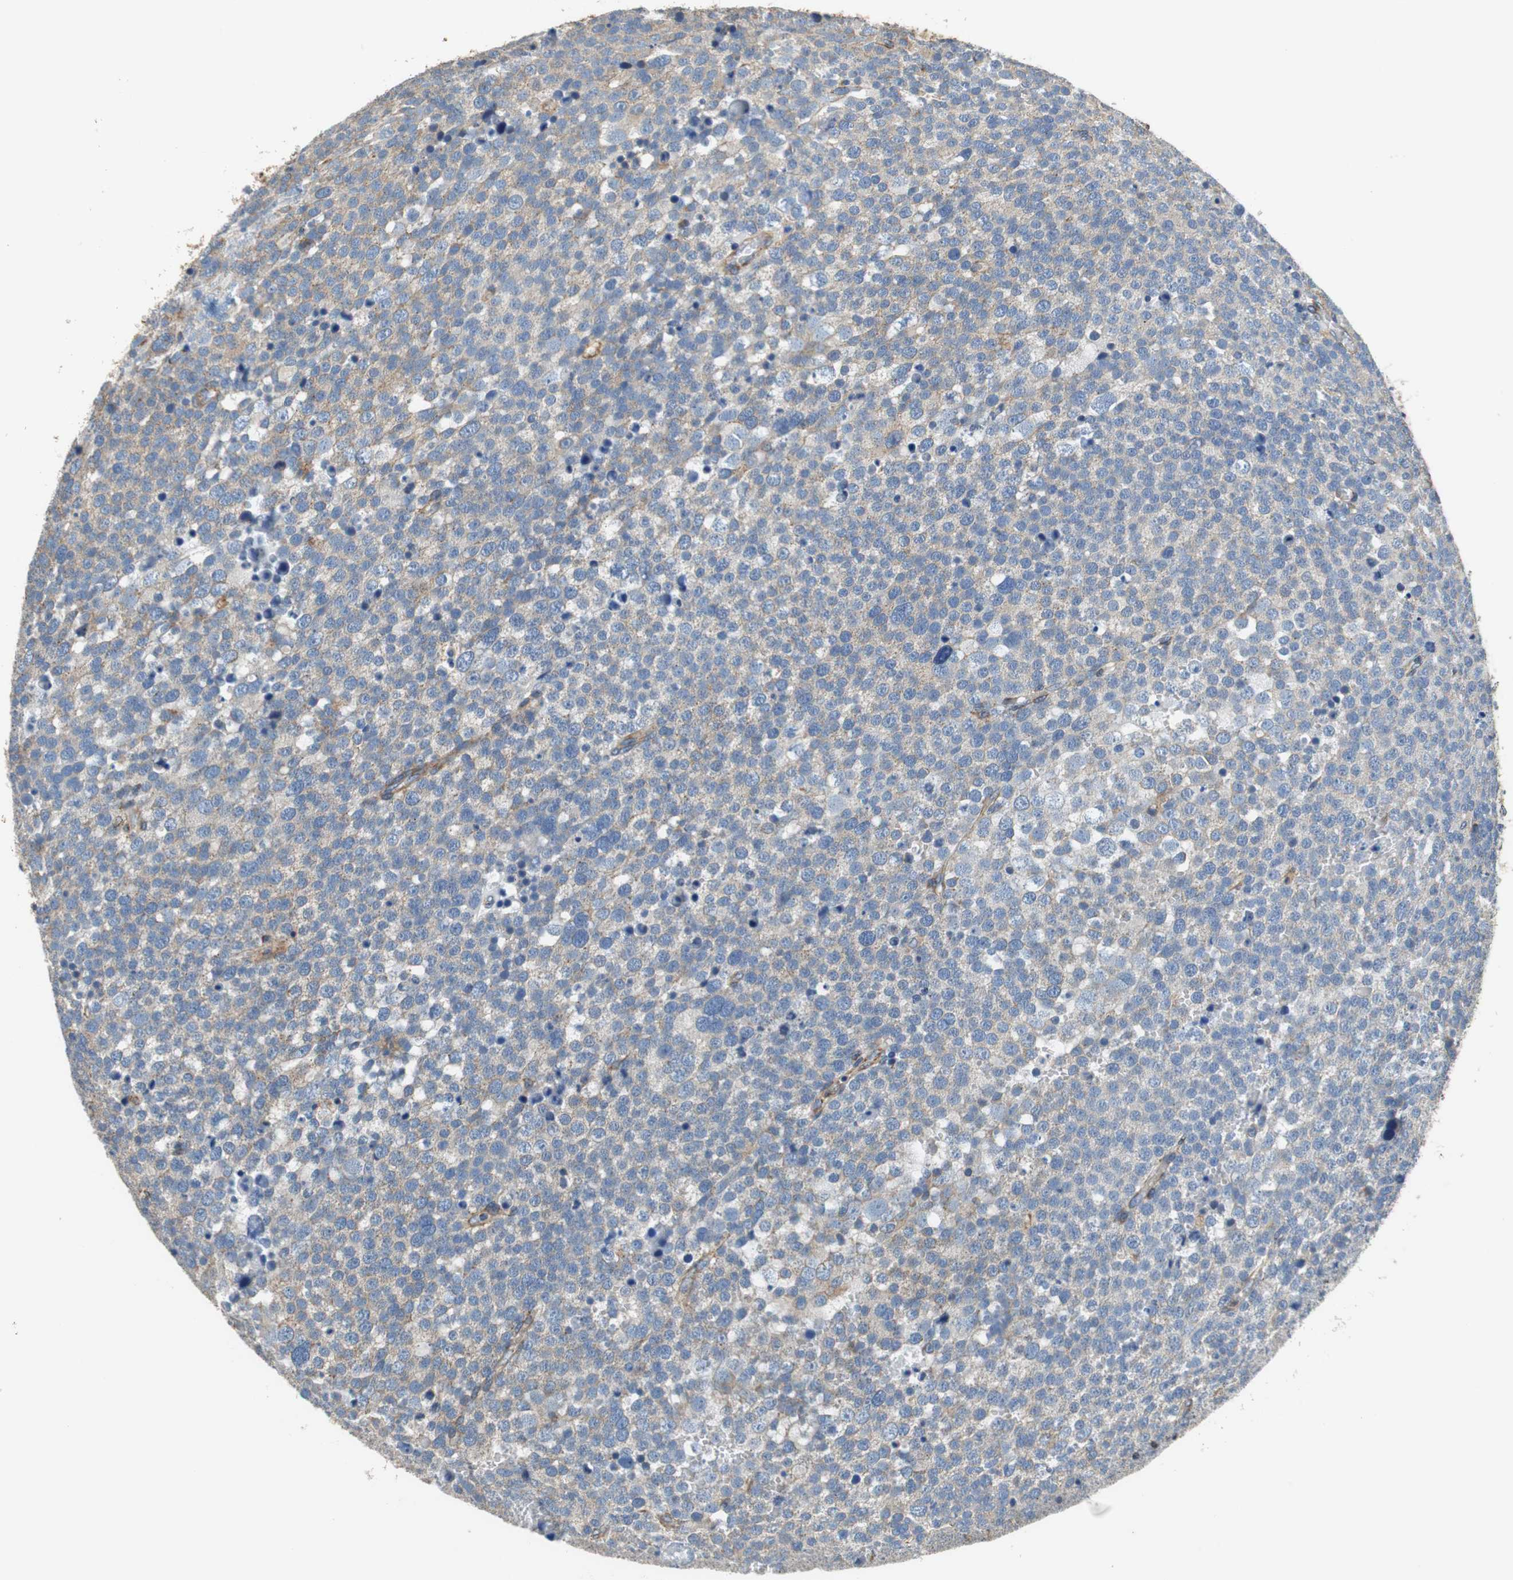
{"staining": {"intensity": "weak", "quantity": ">75%", "location": "cytoplasmic/membranous"}, "tissue": "testis cancer", "cell_type": "Tumor cells", "image_type": "cancer", "snomed": [{"axis": "morphology", "description": "Seminoma, NOS"}, {"axis": "topography", "description": "Testis"}], "caption": "IHC micrograph of human testis seminoma stained for a protein (brown), which shows low levels of weak cytoplasmic/membranous staining in approximately >75% of tumor cells.", "gene": "GSTK1", "patient": {"sex": "male", "age": 71}}